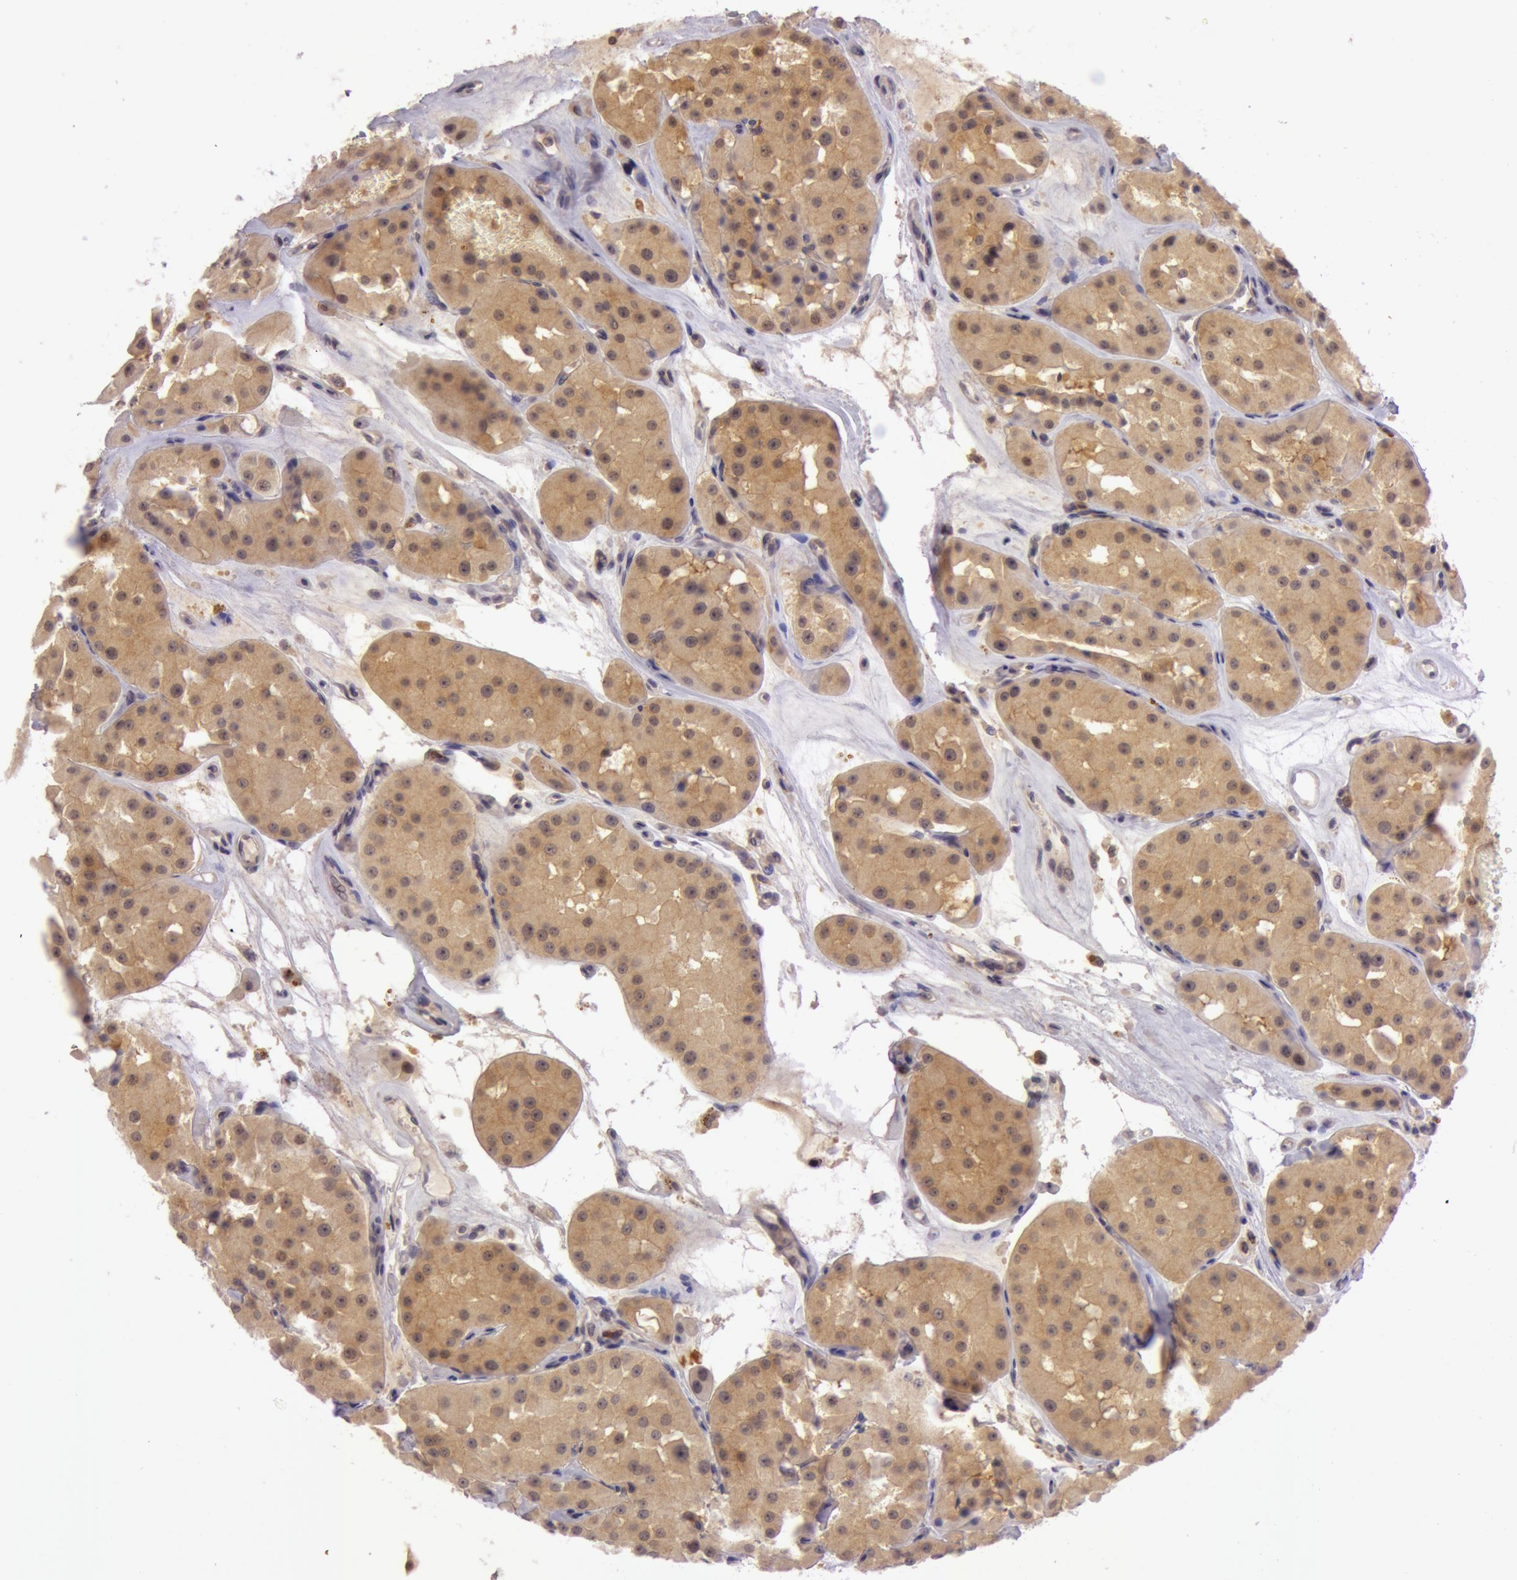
{"staining": {"intensity": "moderate", "quantity": ">75%", "location": "cytoplasmic/membranous"}, "tissue": "renal cancer", "cell_type": "Tumor cells", "image_type": "cancer", "snomed": [{"axis": "morphology", "description": "Adenocarcinoma, uncertain malignant potential"}, {"axis": "topography", "description": "Kidney"}], "caption": "Immunohistochemistry (IHC) of renal cancer demonstrates medium levels of moderate cytoplasmic/membranous positivity in about >75% of tumor cells. The protein of interest is shown in brown color, while the nuclei are stained blue.", "gene": "ATG2B", "patient": {"sex": "male", "age": 63}}